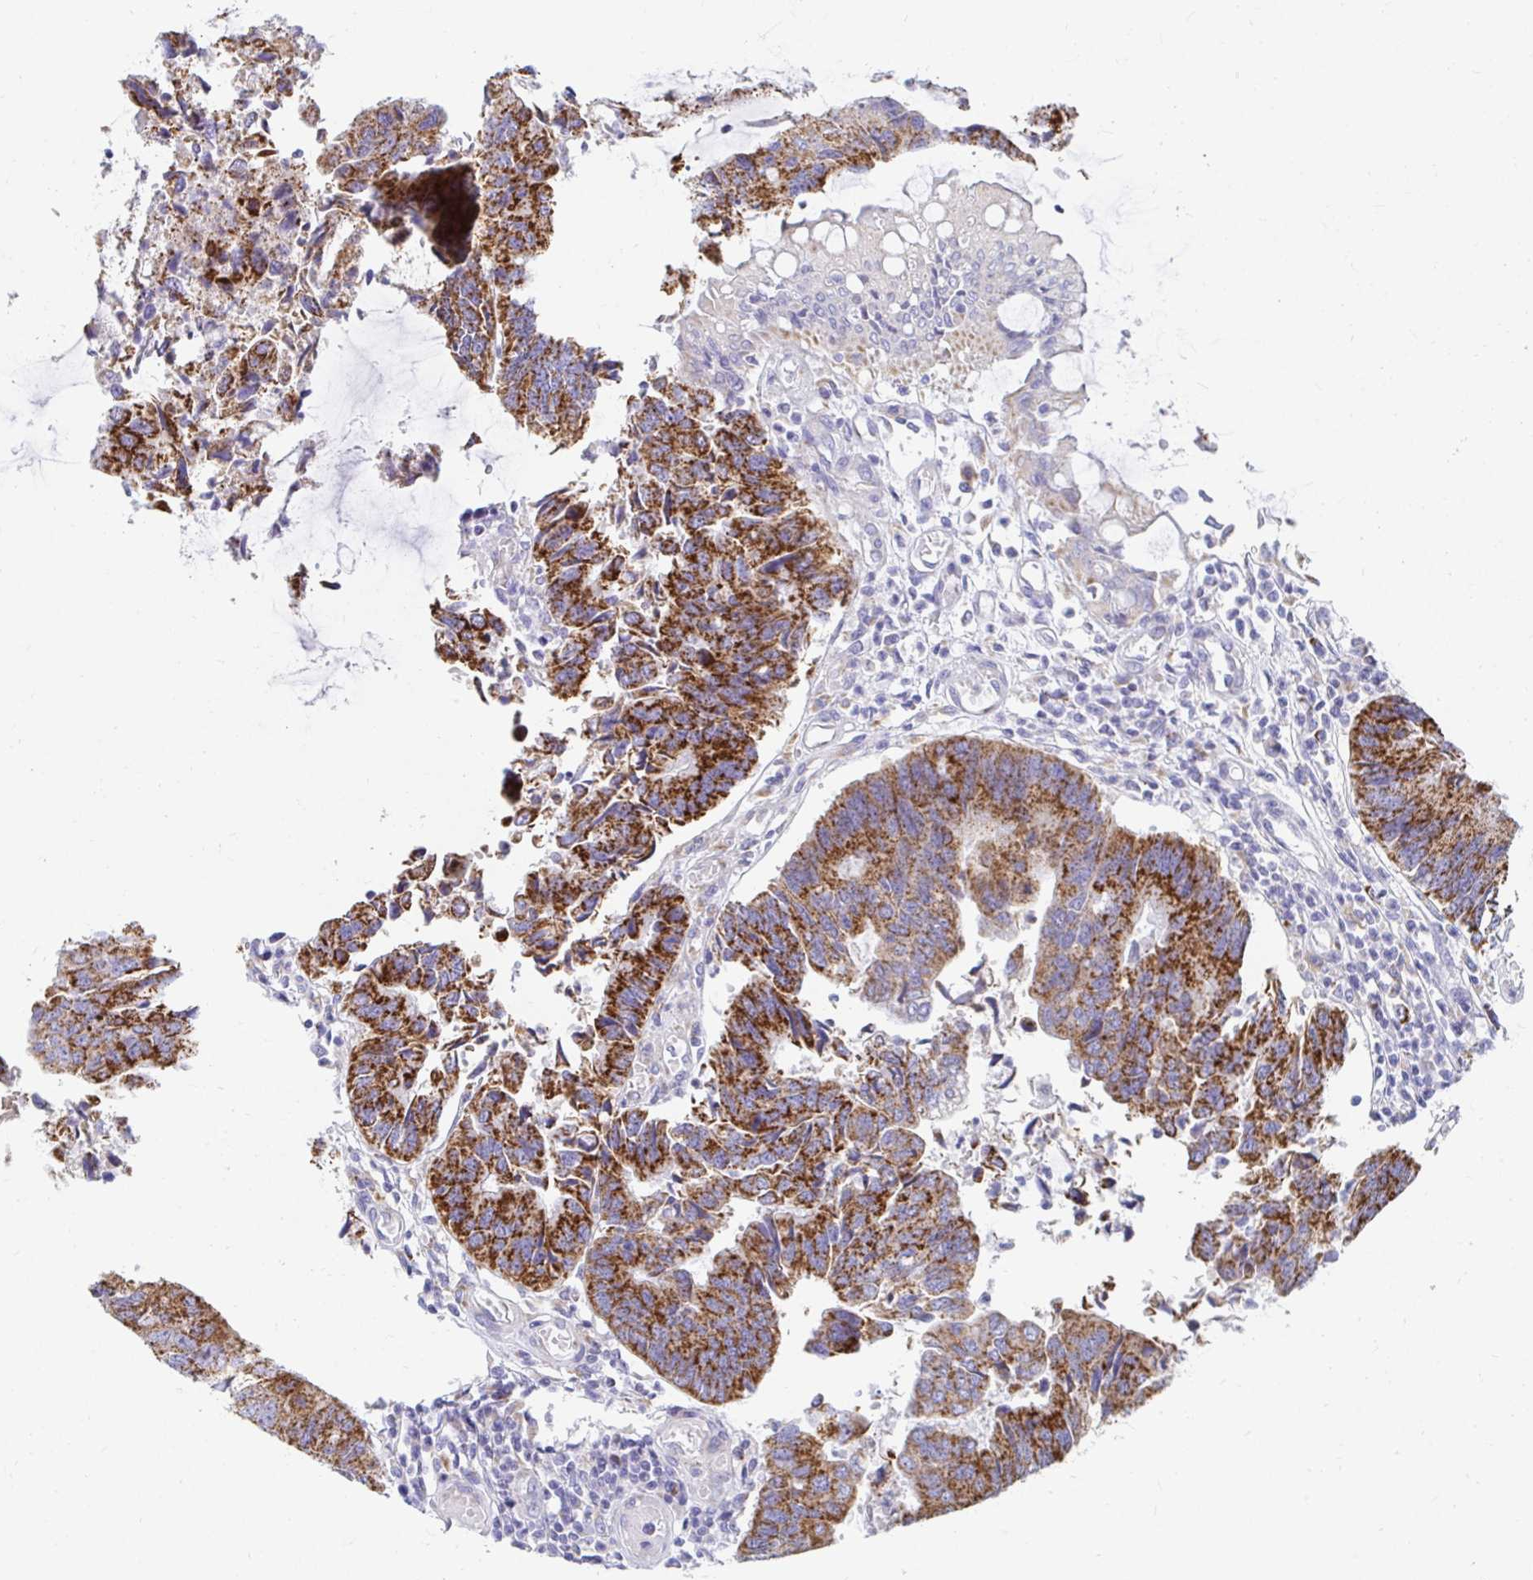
{"staining": {"intensity": "strong", "quantity": ">75%", "location": "cytoplasmic/membranous"}, "tissue": "colorectal cancer", "cell_type": "Tumor cells", "image_type": "cancer", "snomed": [{"axis": "morphology", "description": "Adenocarcinoma, NOS"}, {"axis": "topography", "description": "Colon"}], "caption": "Protein staining exhibits strong cytoplasmic/membranous expression in approximately >75% of tumor cells in colorectal cancer (adenocarcinoma). (DAB = brown stain, brightfield microscopy at high magnification).", "gene": "EXOC5", "patient": {"sex": "female", "age": 67}}